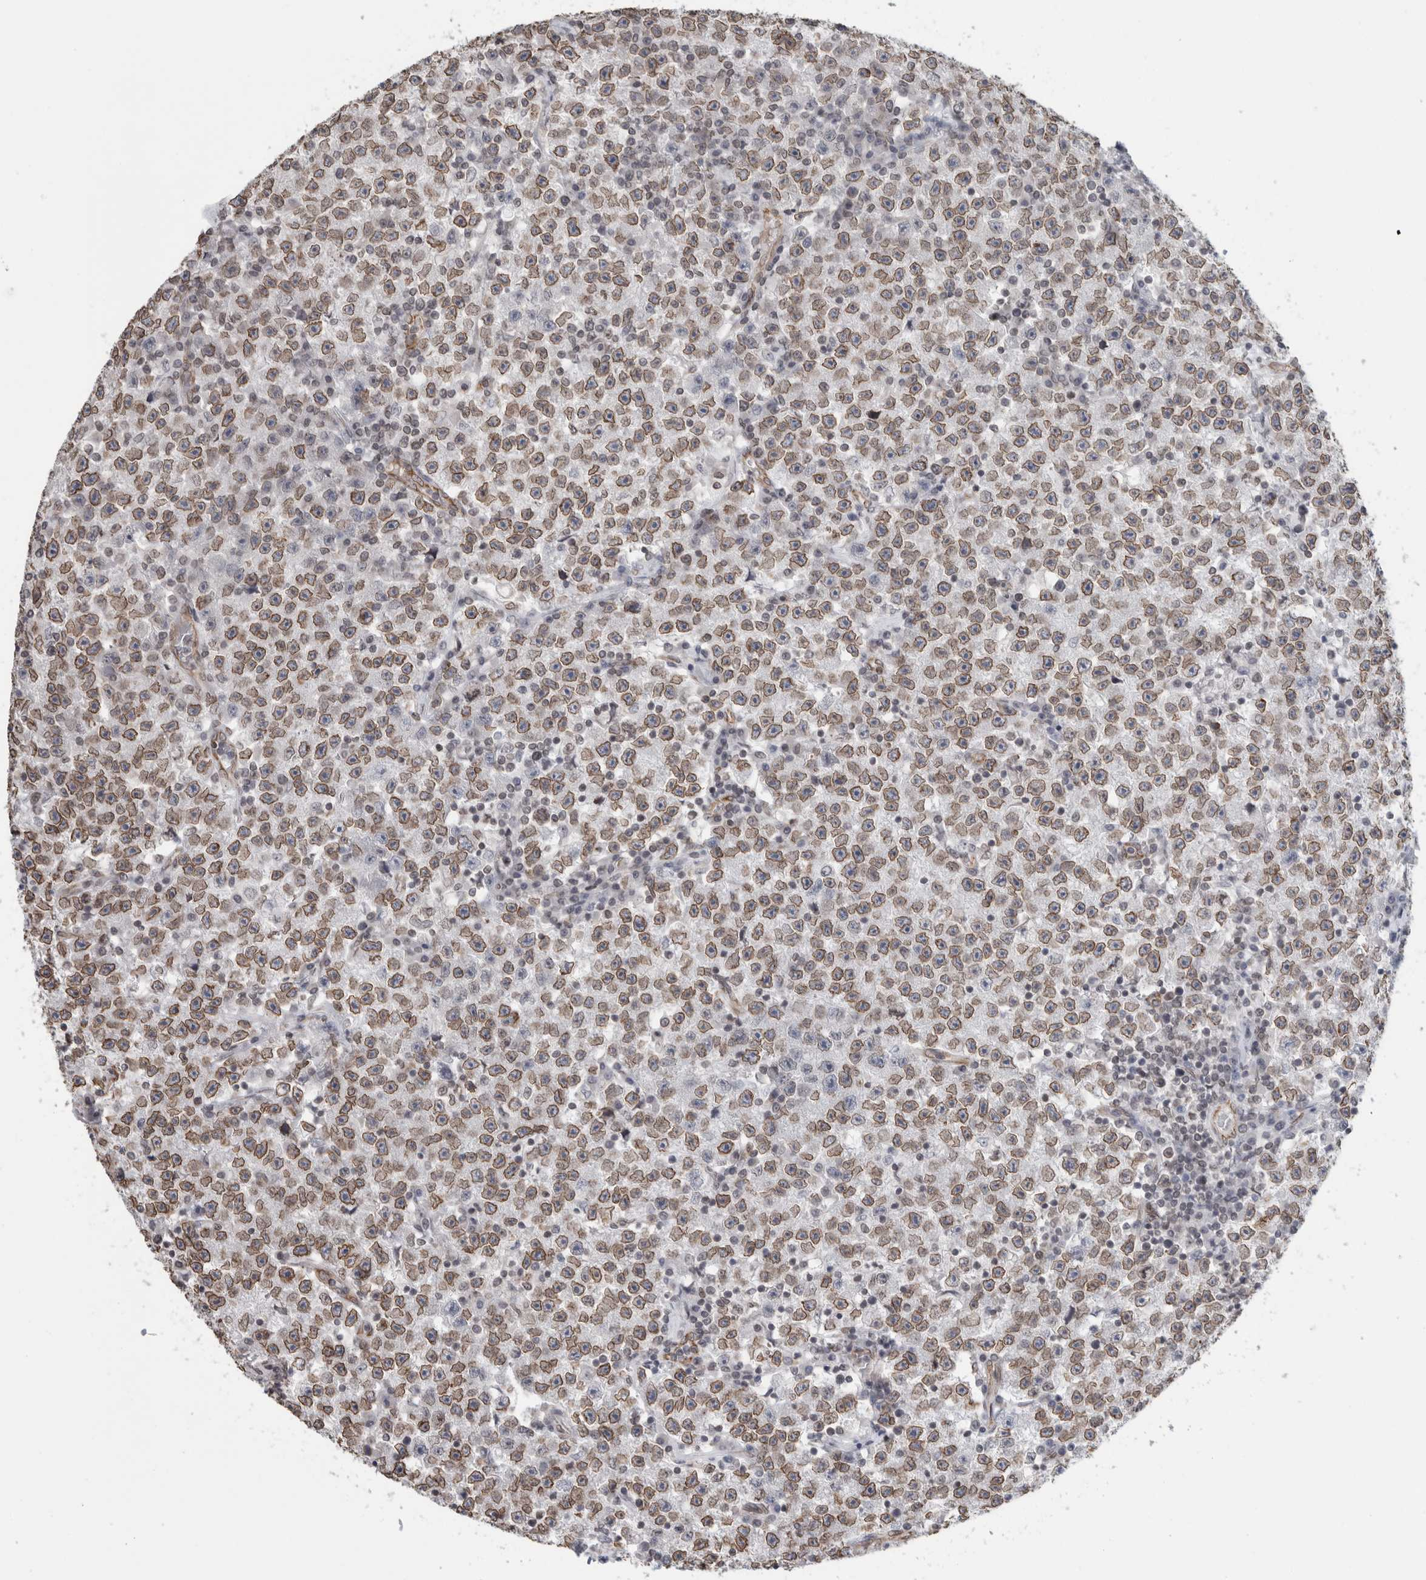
{"staining": {"intensity": "moderate", "quantity": ">75%", "location": "cytoplasmic/membranous,nuclear"}, "tissue": "testis cancer", "cell_type": "Tumor cells", "image_type": "cancer", "snomed": [{"axis": "morphology", "description": "Seminoma, NOS"}, {"axis": "topography", "description": "Testis"}], "caption": "Brown immunohistochemical staining in human testis cancer exhibits moderate cytoplasmic/membranous and nuclear positivity in approximately >75% of tumor cells. Nuclei are stained in blue.", "gene": "RBMX2", "patient": {"sex": "male", "age": 22}}